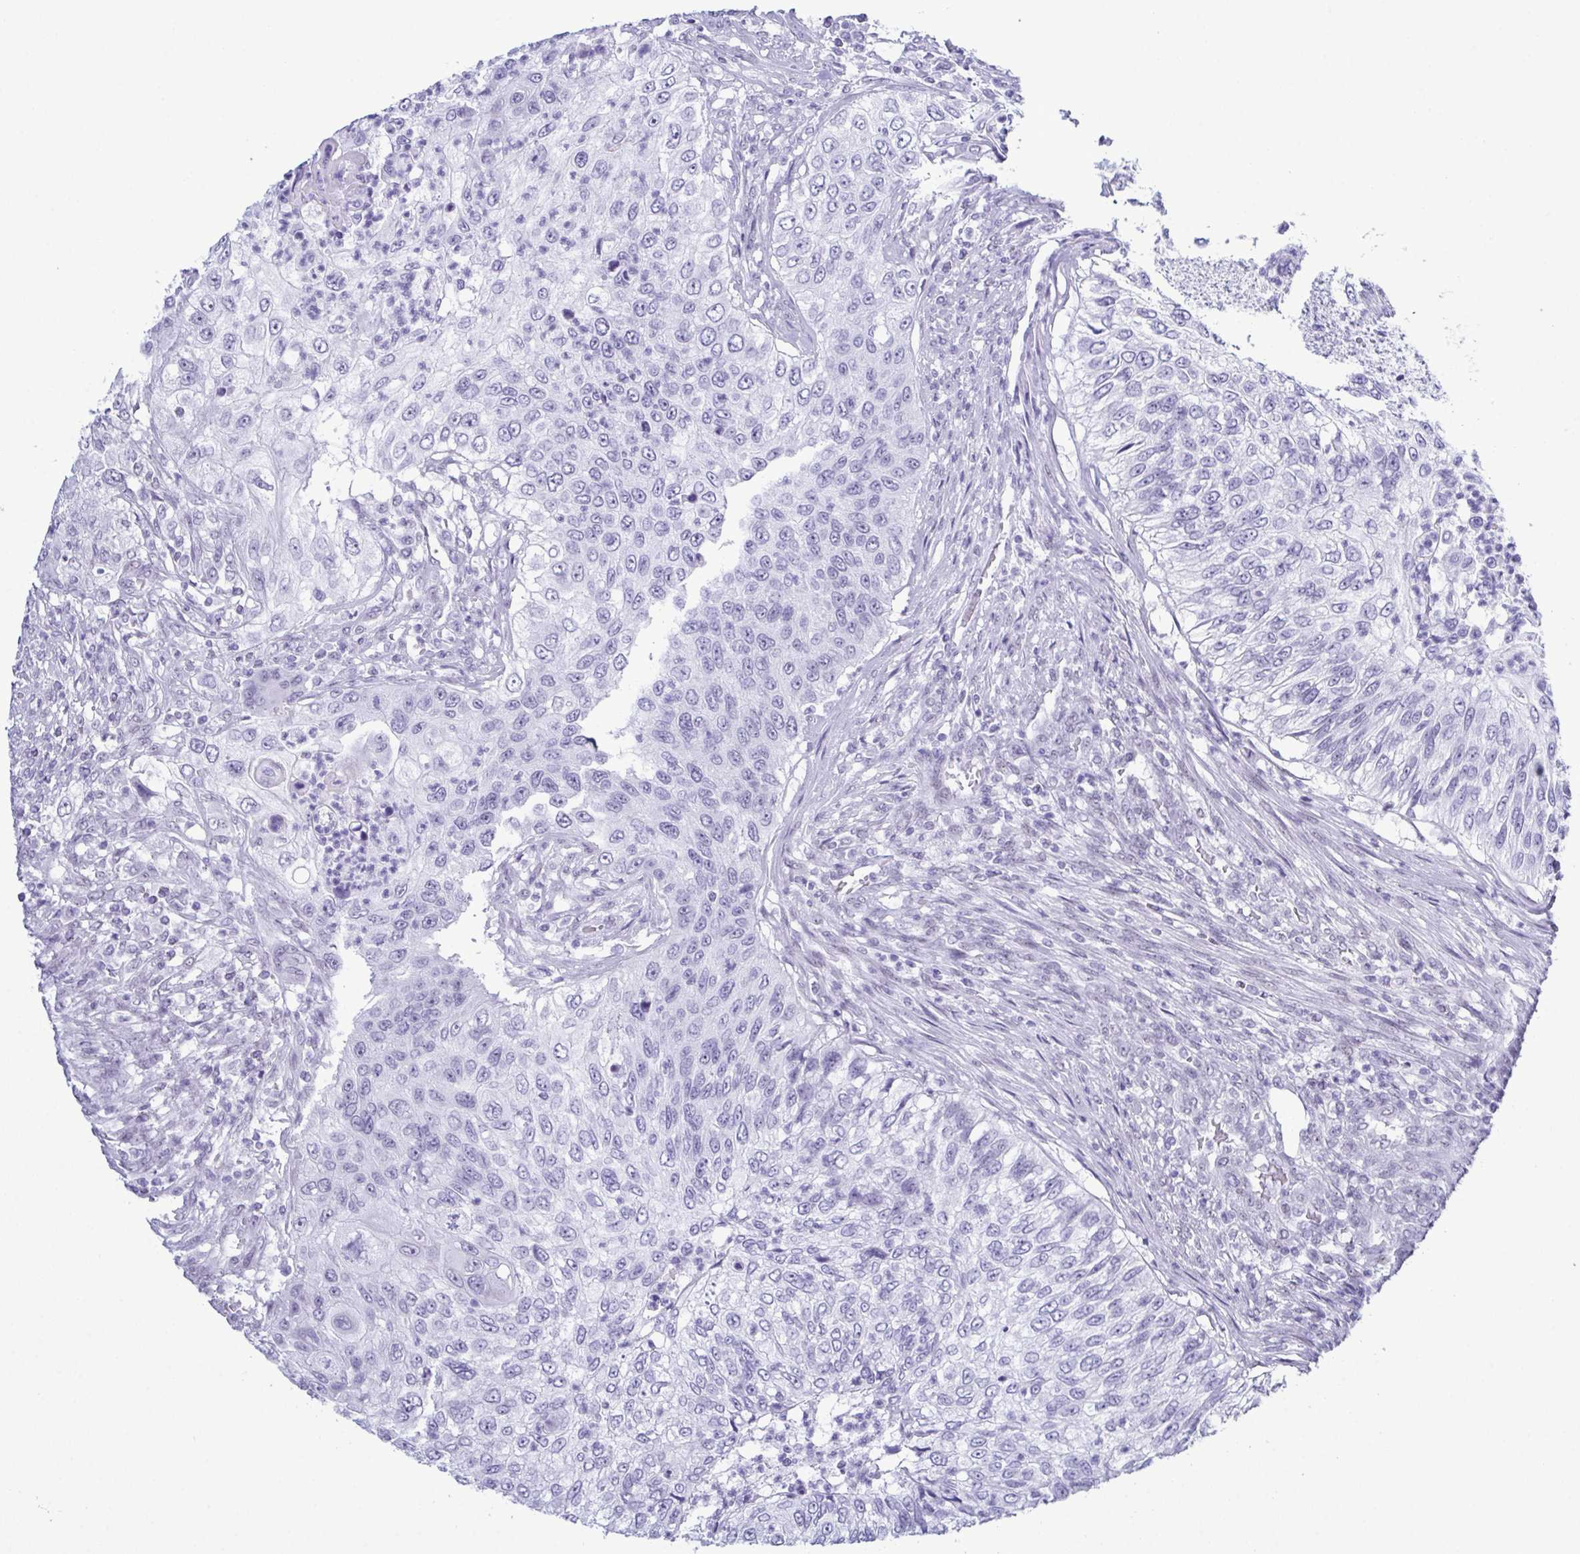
{"staining": {"intensity": "negative", "quantity": "none", "location": "none"}, "tissue": "urothelial cancer", "cell_type": "Tumor cells", "image_type": "cancer", "snomed": [{"axis": "morphology", "description": "Urothelial carcinoma, High grade"}, {"axis": "topography", "description": "Urinary bladder"}], "caption": "High power microscopy image of an immunohistochemistry (IHC) image of urothelial cancer, revealing no significant positivity in tumor cells. (IHC, brightfield microscopy, high magnification).", "gene": "SUGP2", "patient": {"sex": "female", "age": 60}}